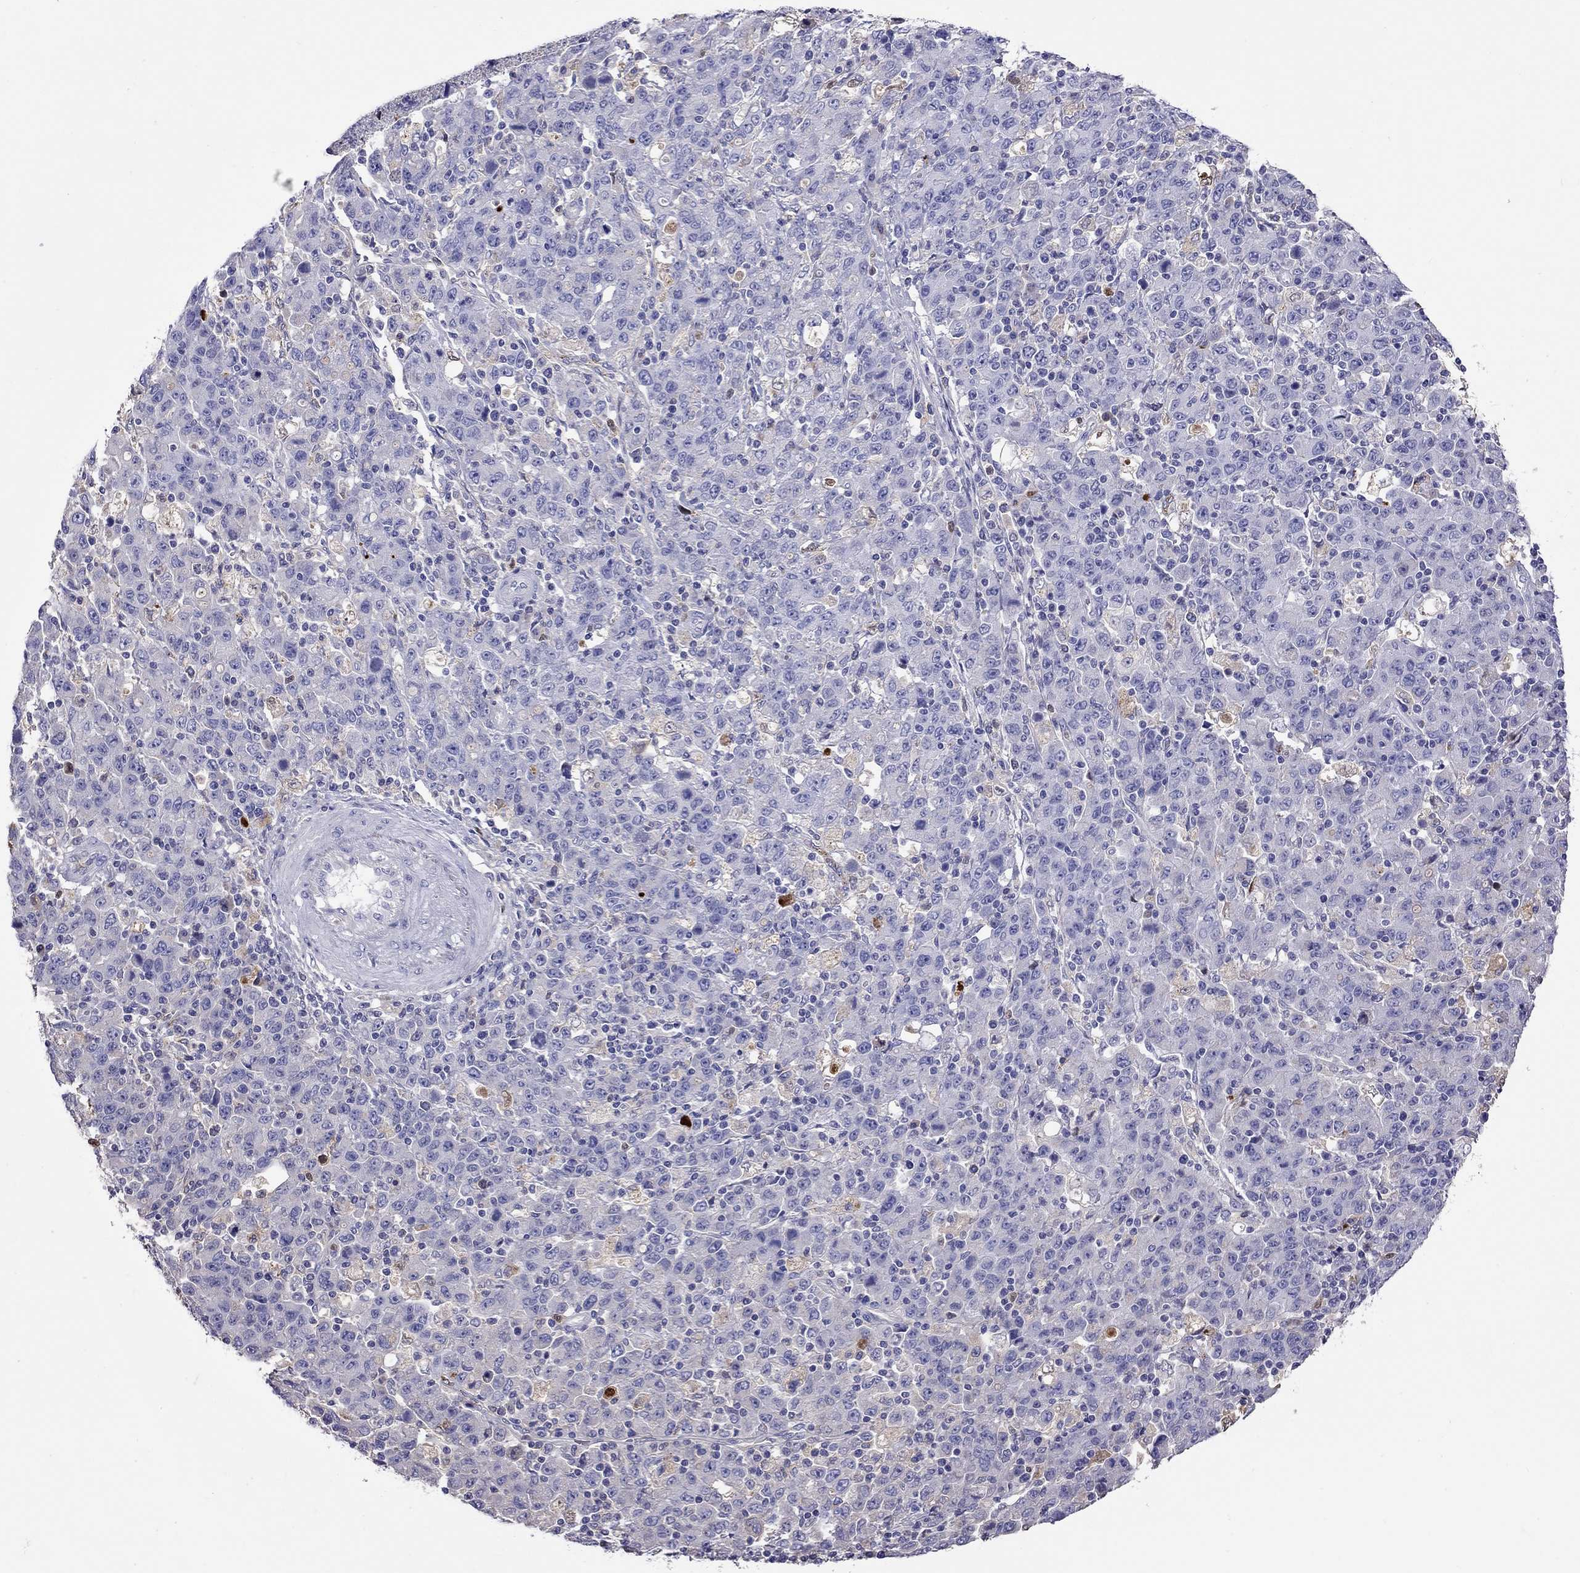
{"staining": {"intensity": "negative", "quantity": "none", "location": "none"}, "tissue": "stomach cancer", "cell_type": "Tumor cells", "image_type": "cancer", "snomed": [{"axis": "morphology", "description": "Adenocarcinoma, NOS"}, {"axis": "topography", "description": "Stomach, upper"}], "caption": "DAB immunohistochemical staining of human stomach adenocarcinoma exhibits no significant staining in tumor cells. Nuclei are stained in blue.", "gene": "SERPINA3", "patient": {"sex": "male", "age": 69}}